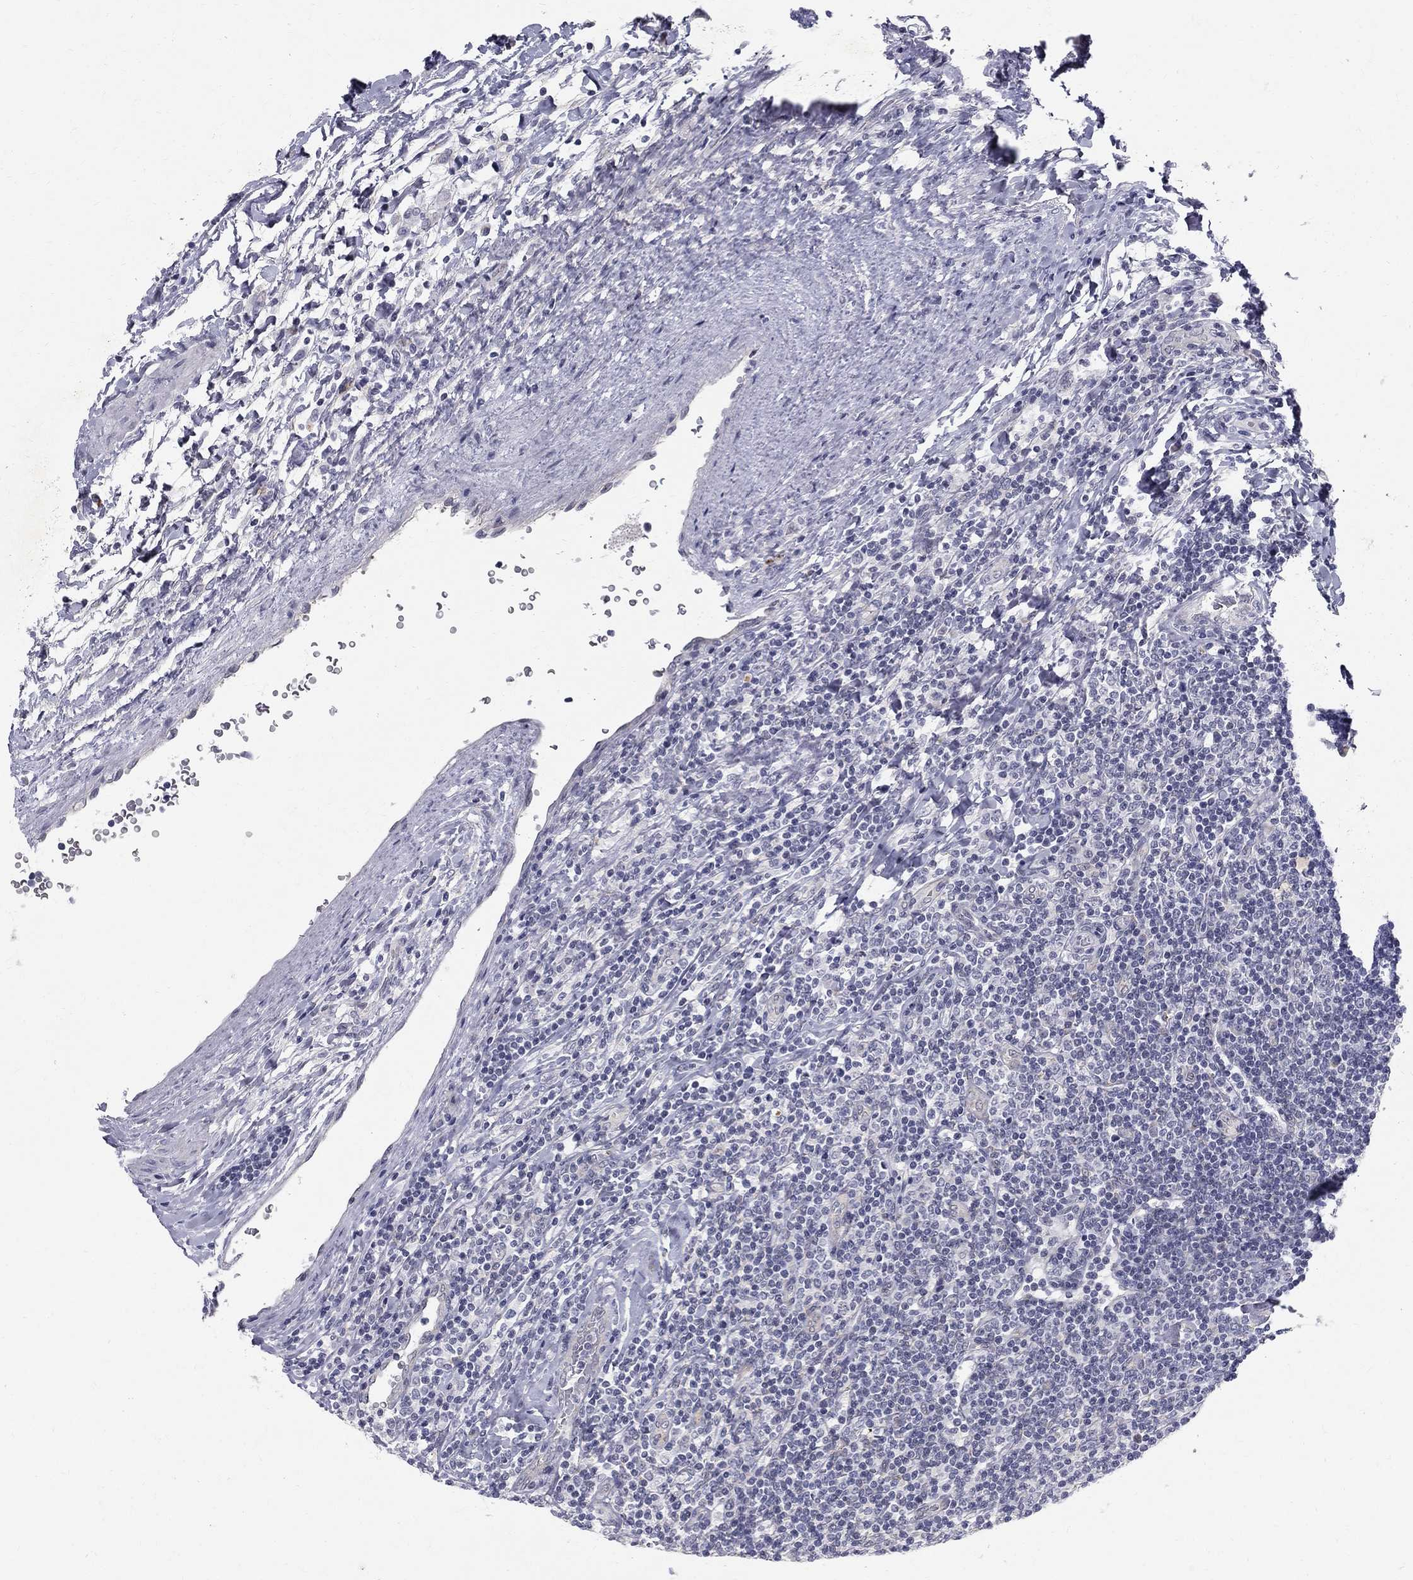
{"staining": {"intensity": "negative", "quantity": "none", "location": "none"}, "tissue": "lymphoma", "cell_type": "Tumor cells", "image_type": "cancer", "snomed": [{"axis": "morphology", "description": "Hodgkin's disease, NOS"}, {"axis": "topography", "description": "Lymph node"}], "caption": "Hodgkin's disease stained for a protein using IHC demonstrates no positivity tumor cells.", "gene": "CLIC6", "patient": {"sex": "male", "age": 40}}